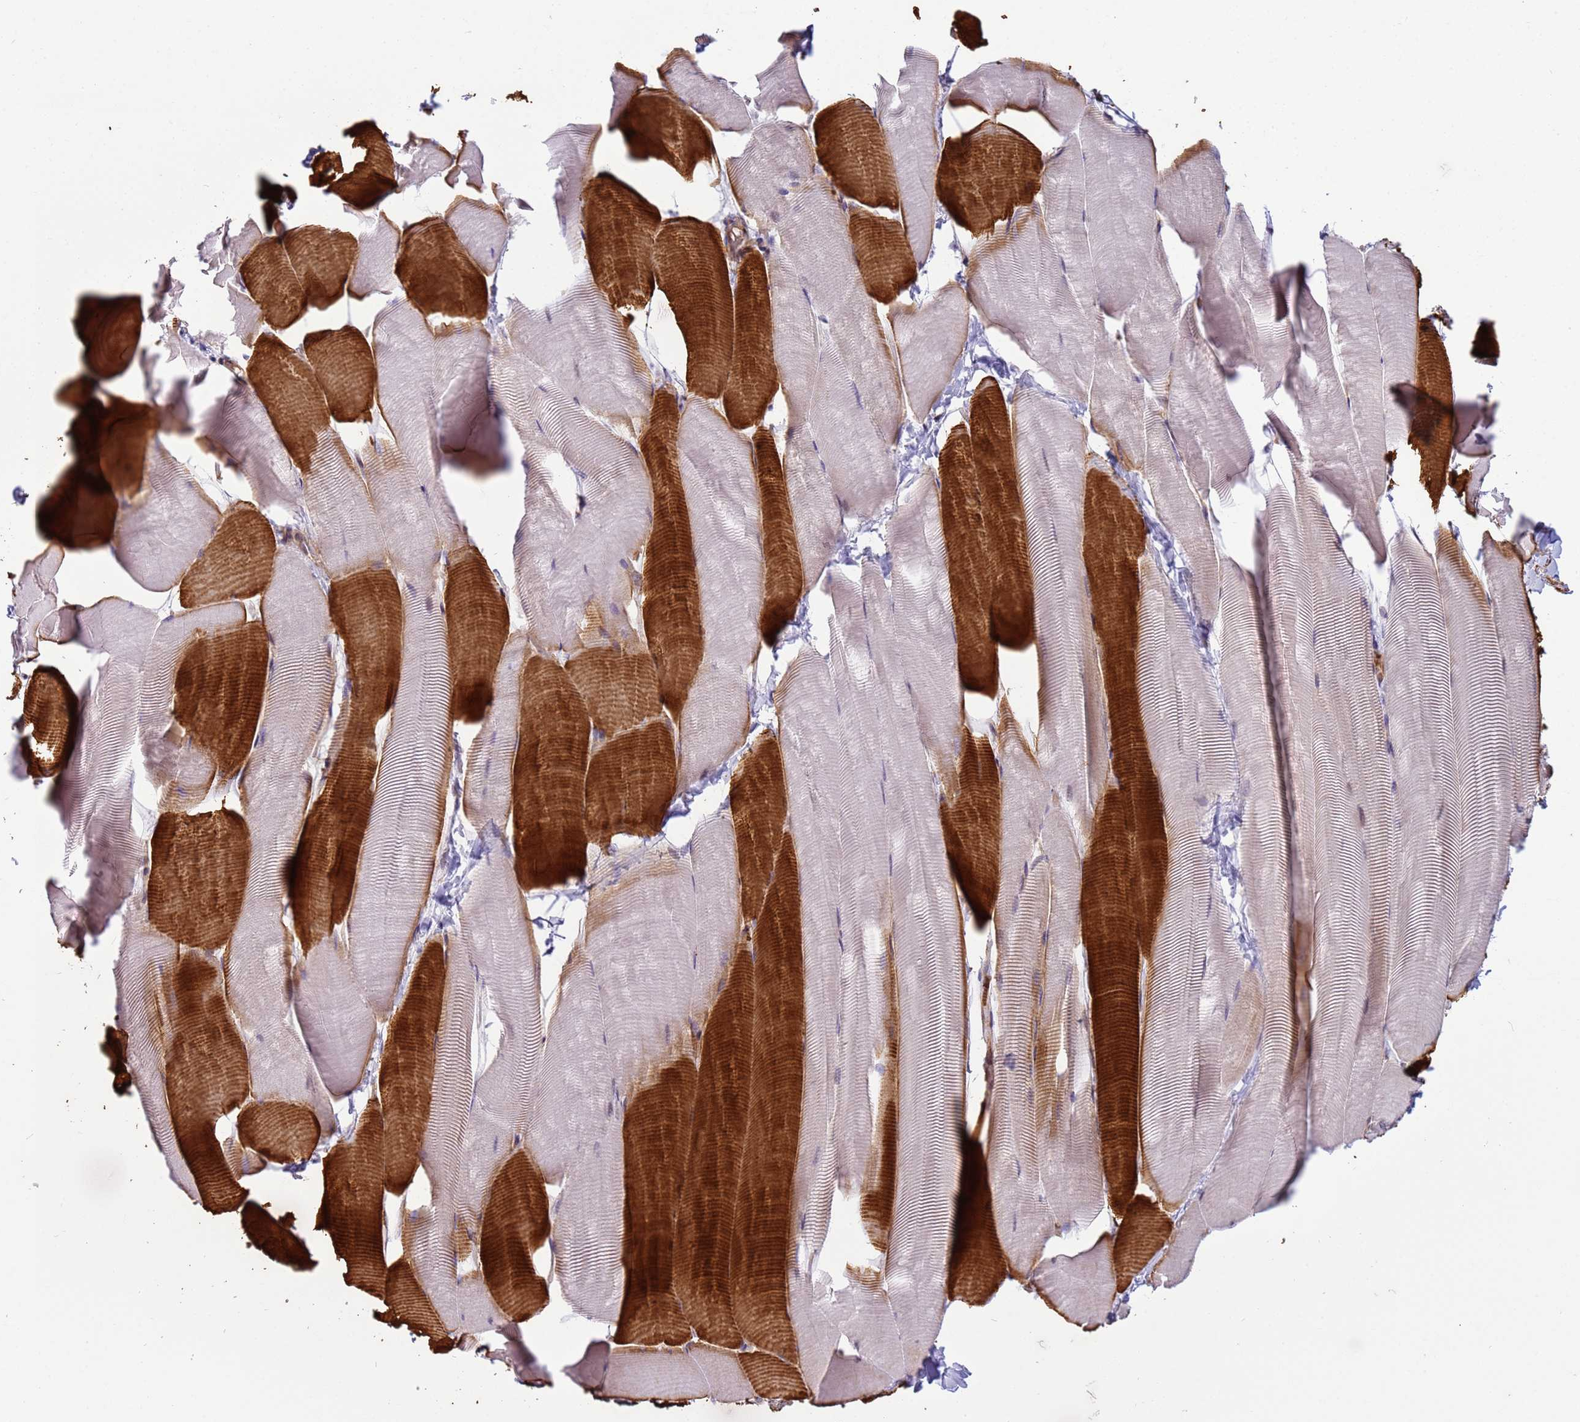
{"staining": {"intensity": "strong", "quantity": "25%-75%", "location": "cytoplasmic/membranous"}, "tissue": "skeletal muscle", "cell_type": "Myocytes", "image_type": "normal", "snomed": [{"axis": "morphology", "description": "Normal tissue, NOS"}, {"axis": "topography", "description": "Skeletal muscle"}], "caption": "Strong cytoplasmic/membranous staining is identified in approximately 25%-75% of myocytes in normal skeletal muscle. The protein of interest is shown in brown color, while the nuclei are stained blue.", "gene": "ITGB4", "patient": {"sex": "male", "age": 25}}